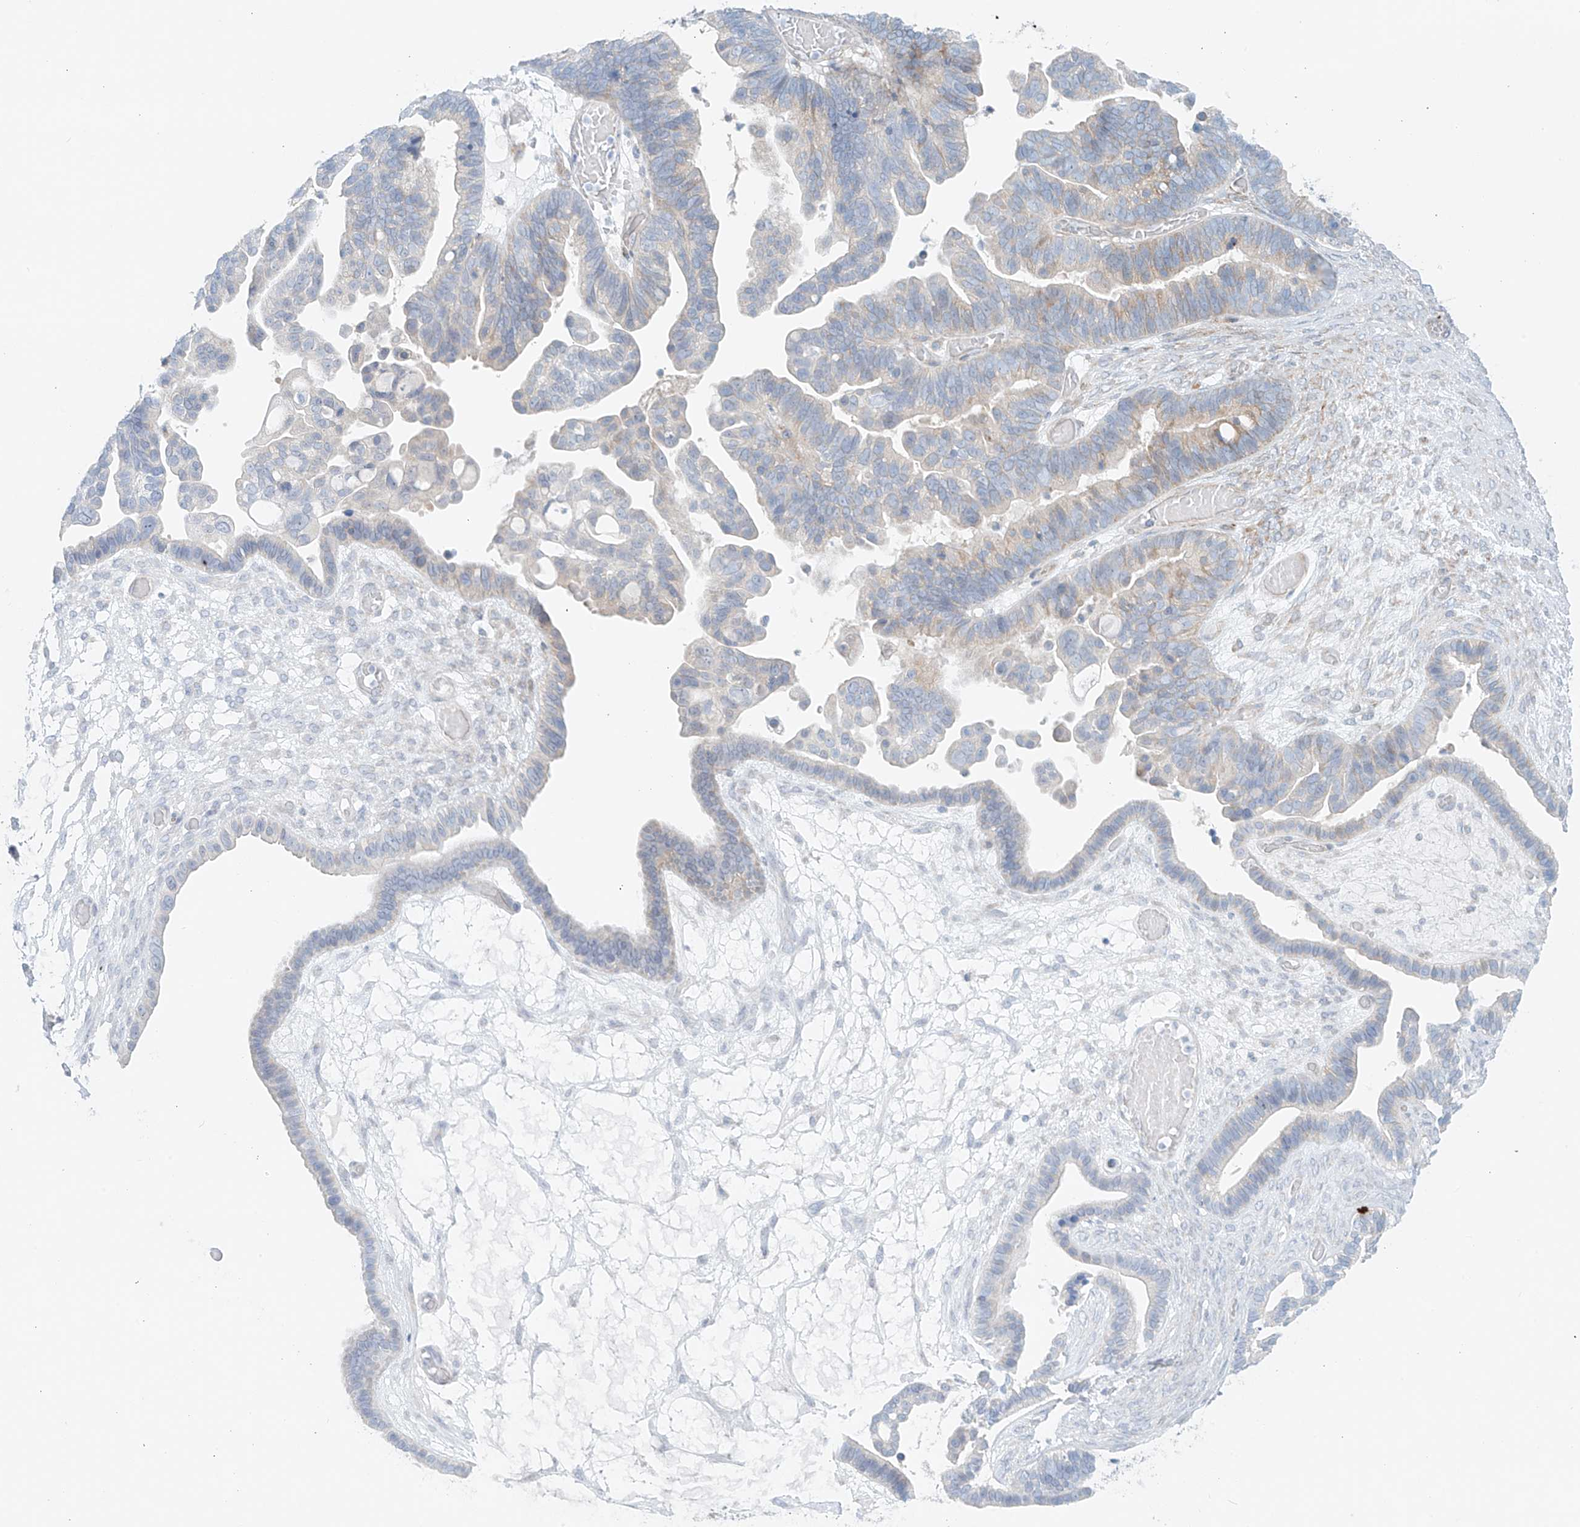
{"staining": {"intensity": "negative", "quantity": "none", "location": "none"}, "tissue": "ovarian cancer", "cell_type": "Tumor cells", "image_type": "cancer", "snomed": [{"axis": "morphology", "description": "Cystadenocarcinoma, serous, NOS"}, {"axis": "topography", "description": "Ovary"}], "caption": "Ovarian cancer (serous cystadenocarcinoma) was stained to show a protein in brown. There is no significant expression in tumor cells. Brightfield microscopy of IHC stained with DAB (3,3'-diaminobenzidine) (brown) and hematoxylin (blue), captured at high magnification.", "gene": "EIPR1", "patient": {"sex": "female", "age": 56}}